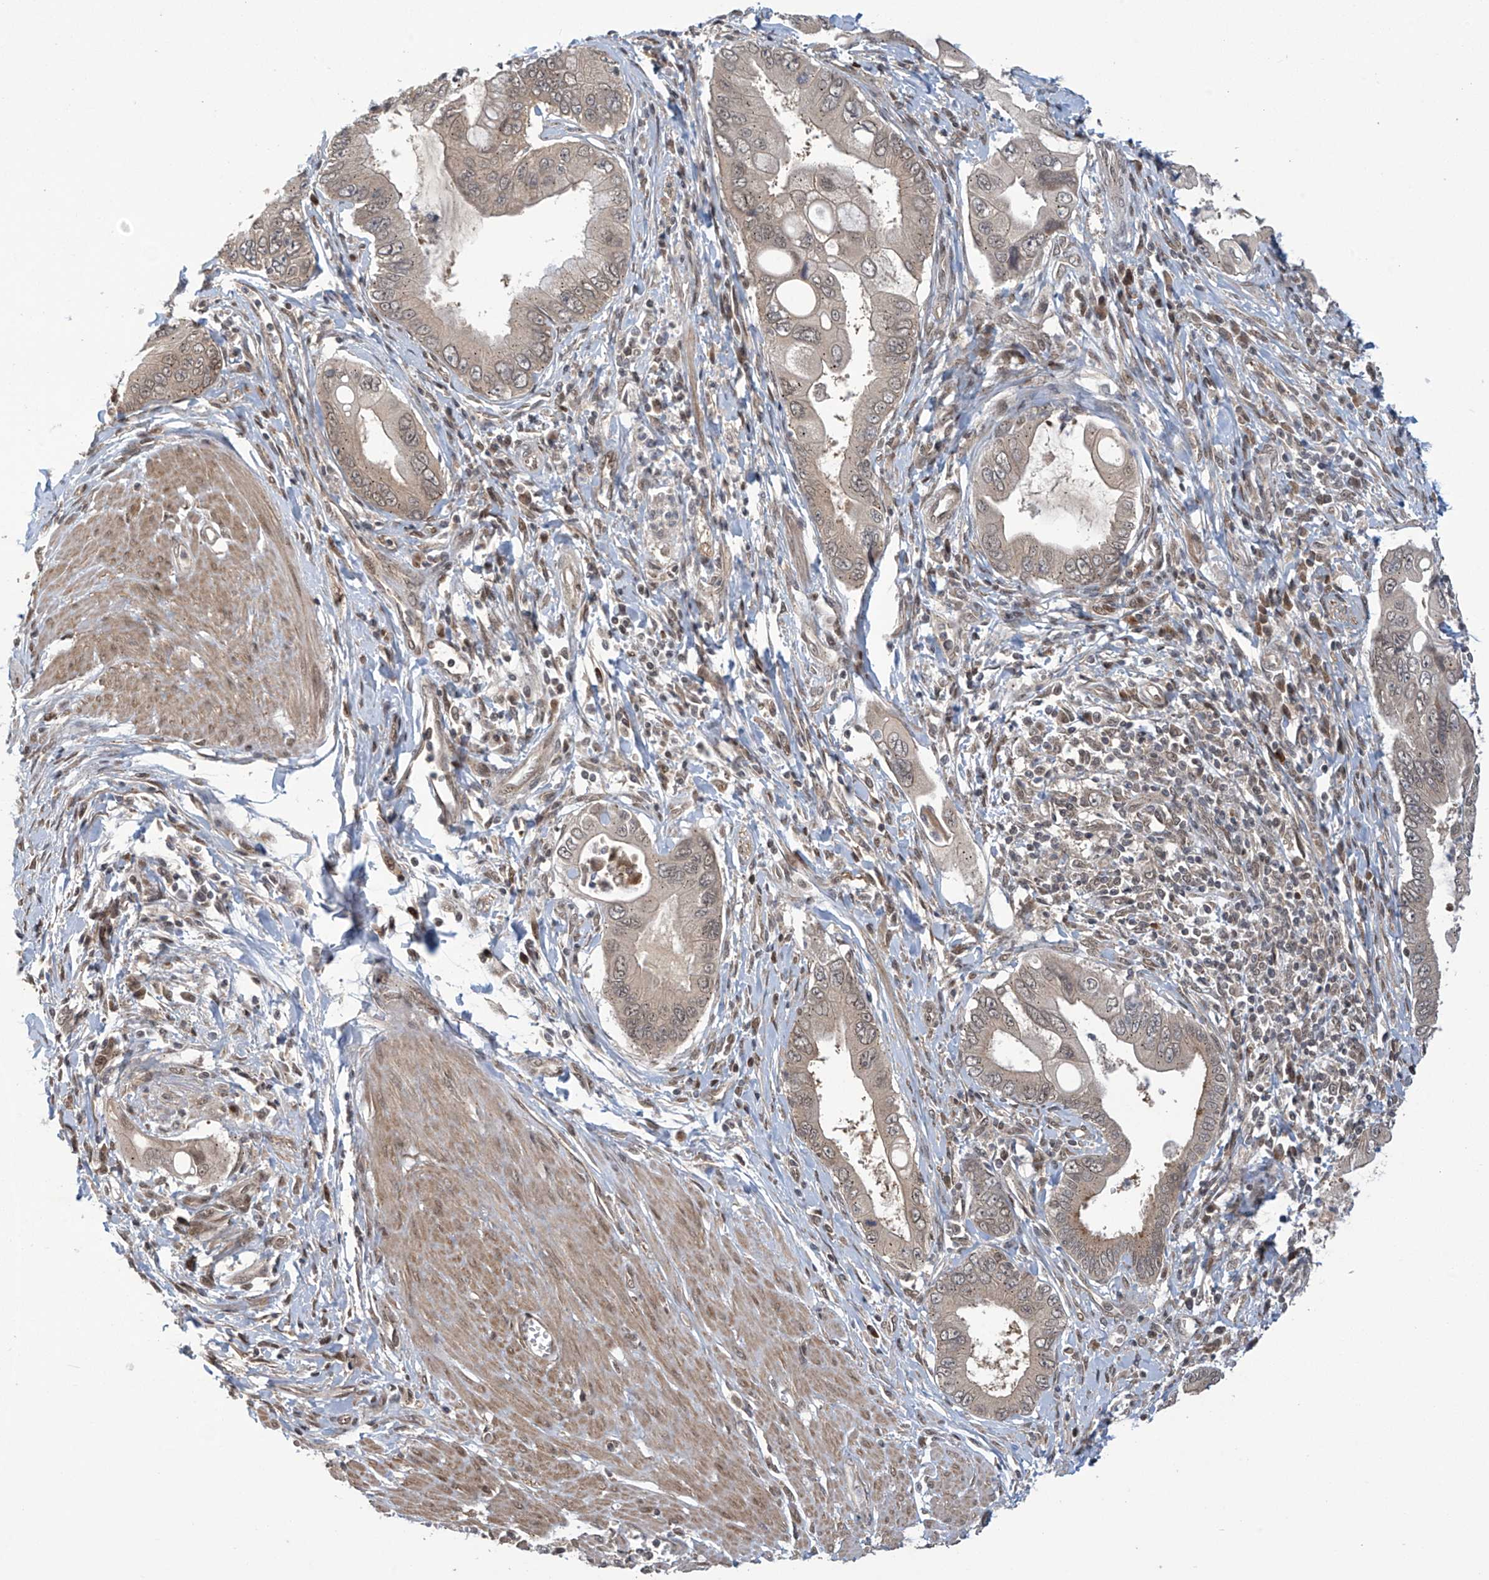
{"staining": {"intensity": "weak", "quantity": ">75%", "location": "cytoplasmic/membranous,nuclear"}, "tissue": "pancreatic cancer", "cell_type": "Tumor cells", "image_type": "cancer", "snomed": [{"axis": "morphology", "description": "Adenocarcinoma, NOS"}, {"axis": "topography", "description": "Pancreas"}], "caption": "Weak cytoplasmic/membranous and nuclear staining is seen in about >75% of tumor cells in pancreatic adenocarcinoma. (DAB (3,3'-diaminobenzidine) = brown stain, brightfield microscopy at high magnification).", "gene": "ABHD13", "patient": {"sex": "male", "age": 78}}